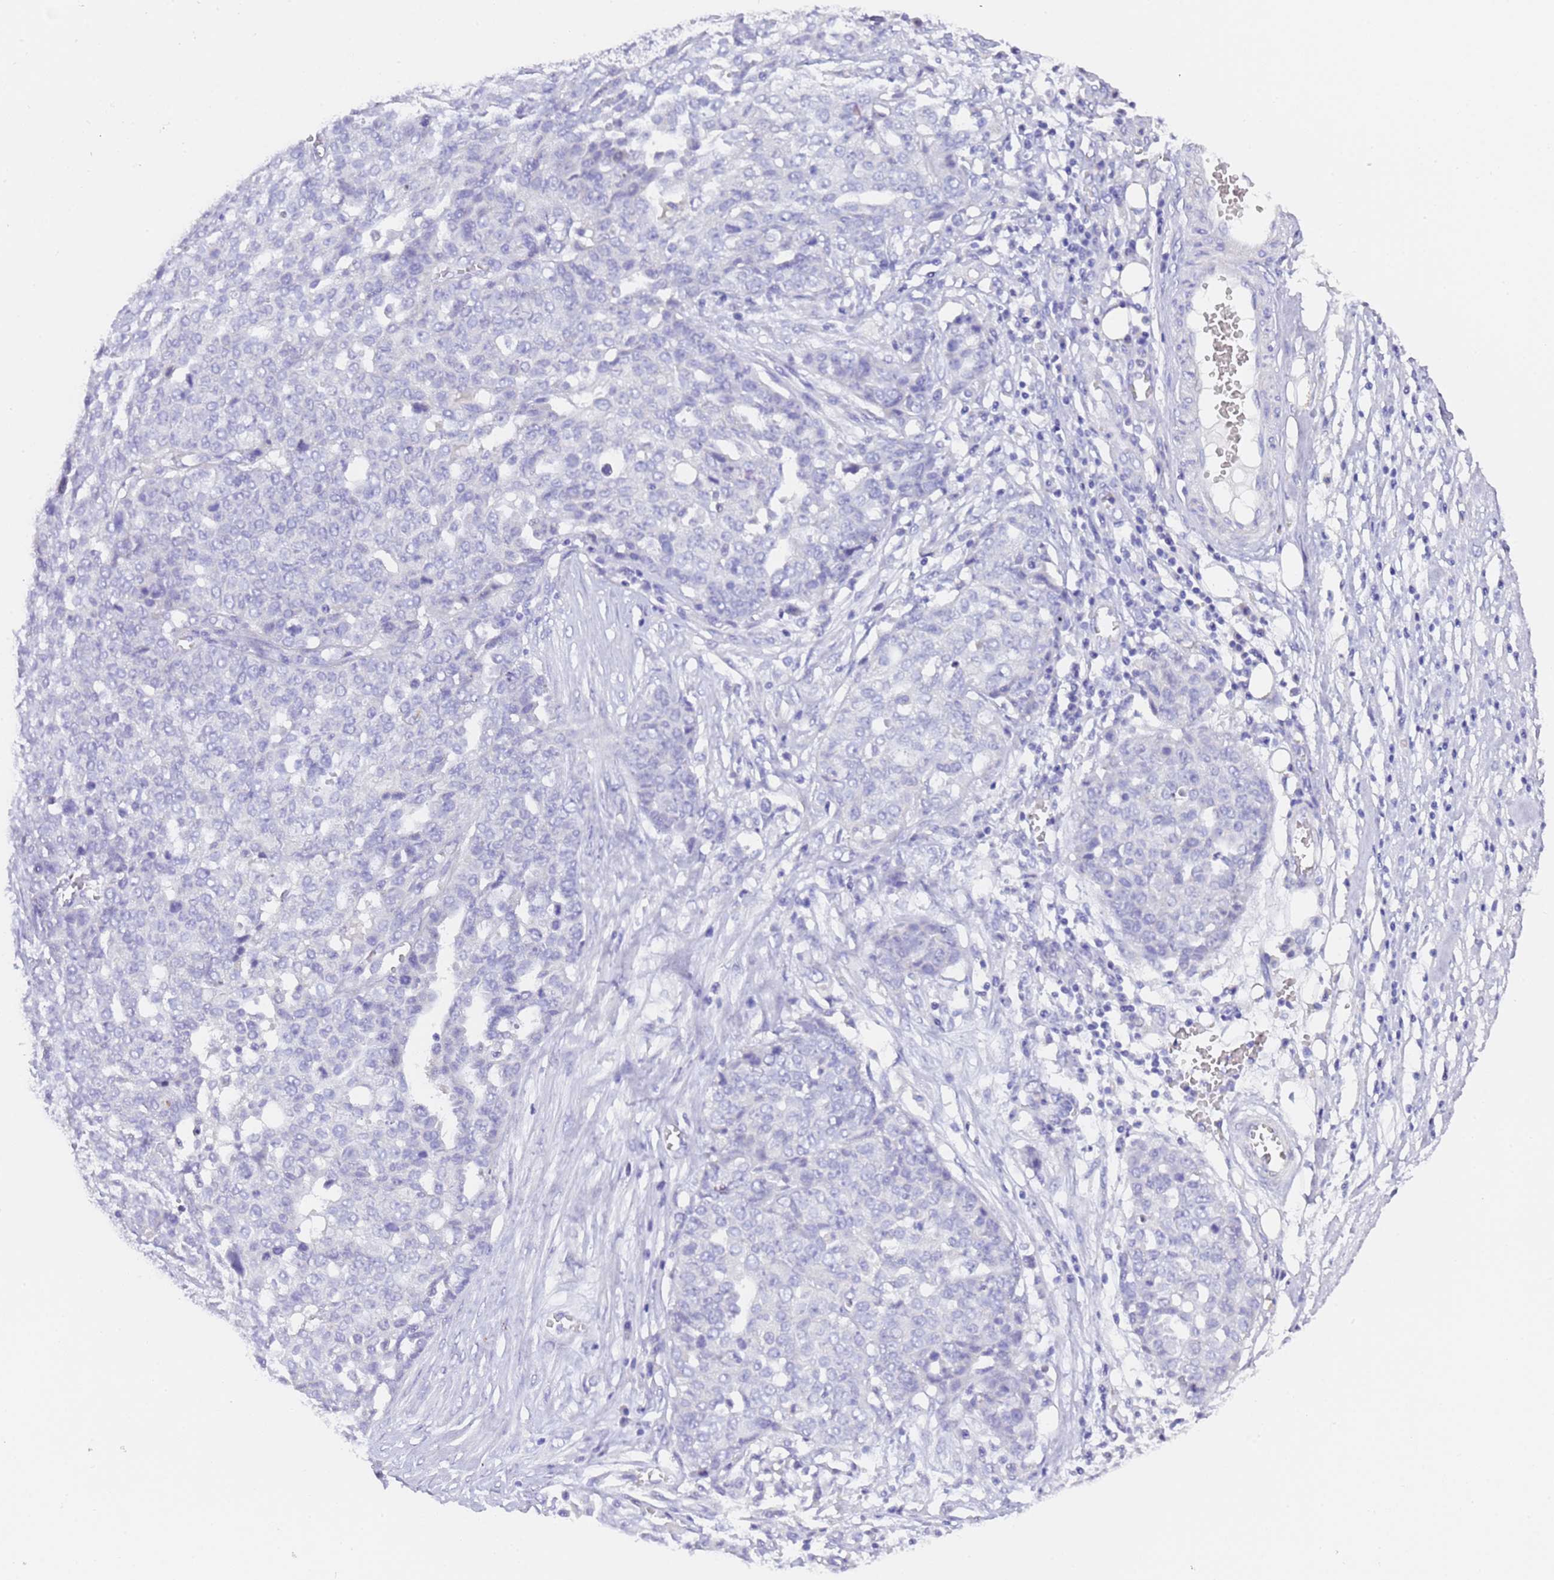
{"staining": {"intensity": "negative", "quantity": "none", "location": "none"}, "tissue": "ovarian cancer", "cell_type": "Tumor cells", "image_type": "cancer", "snomed": [{"axis": "morphology", "description": "Cystadenocarcinoma, serous, NOS"}, {"axis": "topography", "description": "Soft tissue"}, {"axis": "topography", "description": "Ovary"}], "caption": "This is an IHC image of serous cystadenocarcinoma (ovarian). There is no staining in tumor cells.", "gene": "GABRA1", "patient": {"sex": "female", "age": 57}}